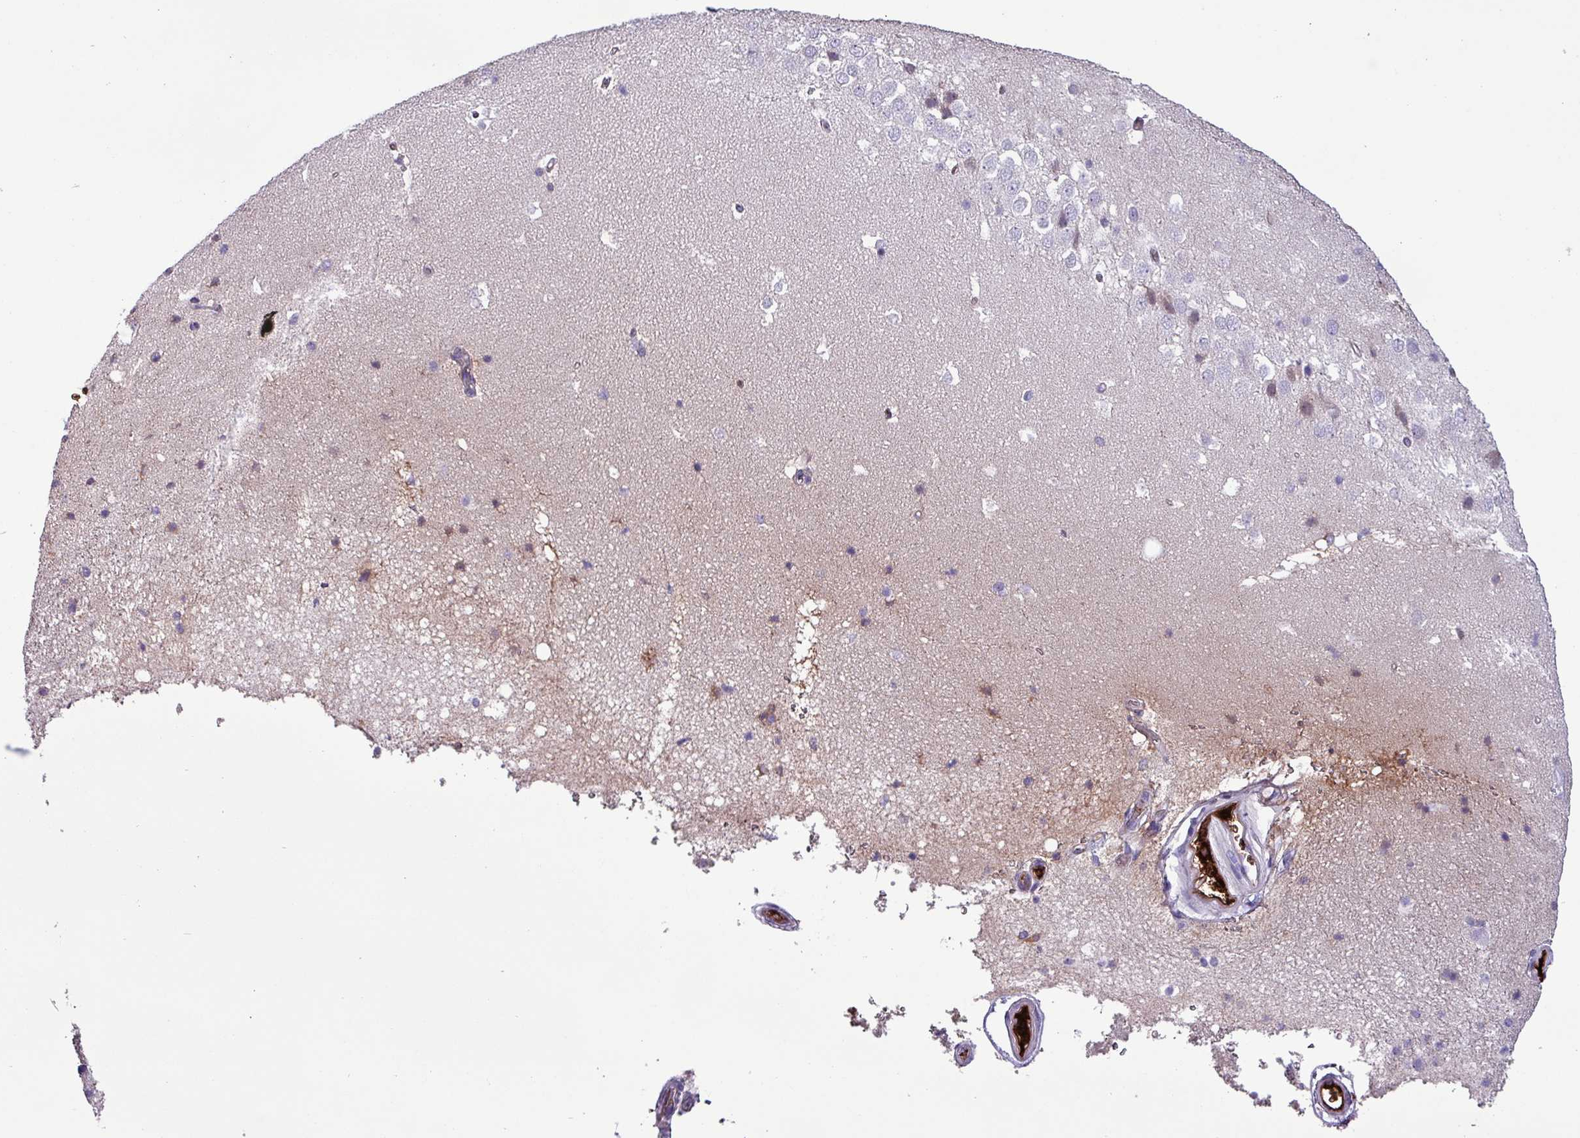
{"staining": {"intensity": "moderate", "quantity": "<25%", "location": "cytoplasmic/membranous"}, "tissue": "hippocampus", "cell_type": "Glial cells", "image_type": "normal", "snomed": [{"axis": "morphology", "description": "Normal tissue, NOS"}, {"axis": "topography", "description": "Hippocampus"}], "caption": "DAB immunohistochemical staining of normal human hippocampus displays moderate cytoplasmic/membranous protein positivity in about <25% of glial cells.", "gene": "HPR", "patient": {"sex": "male", "age": 37}}